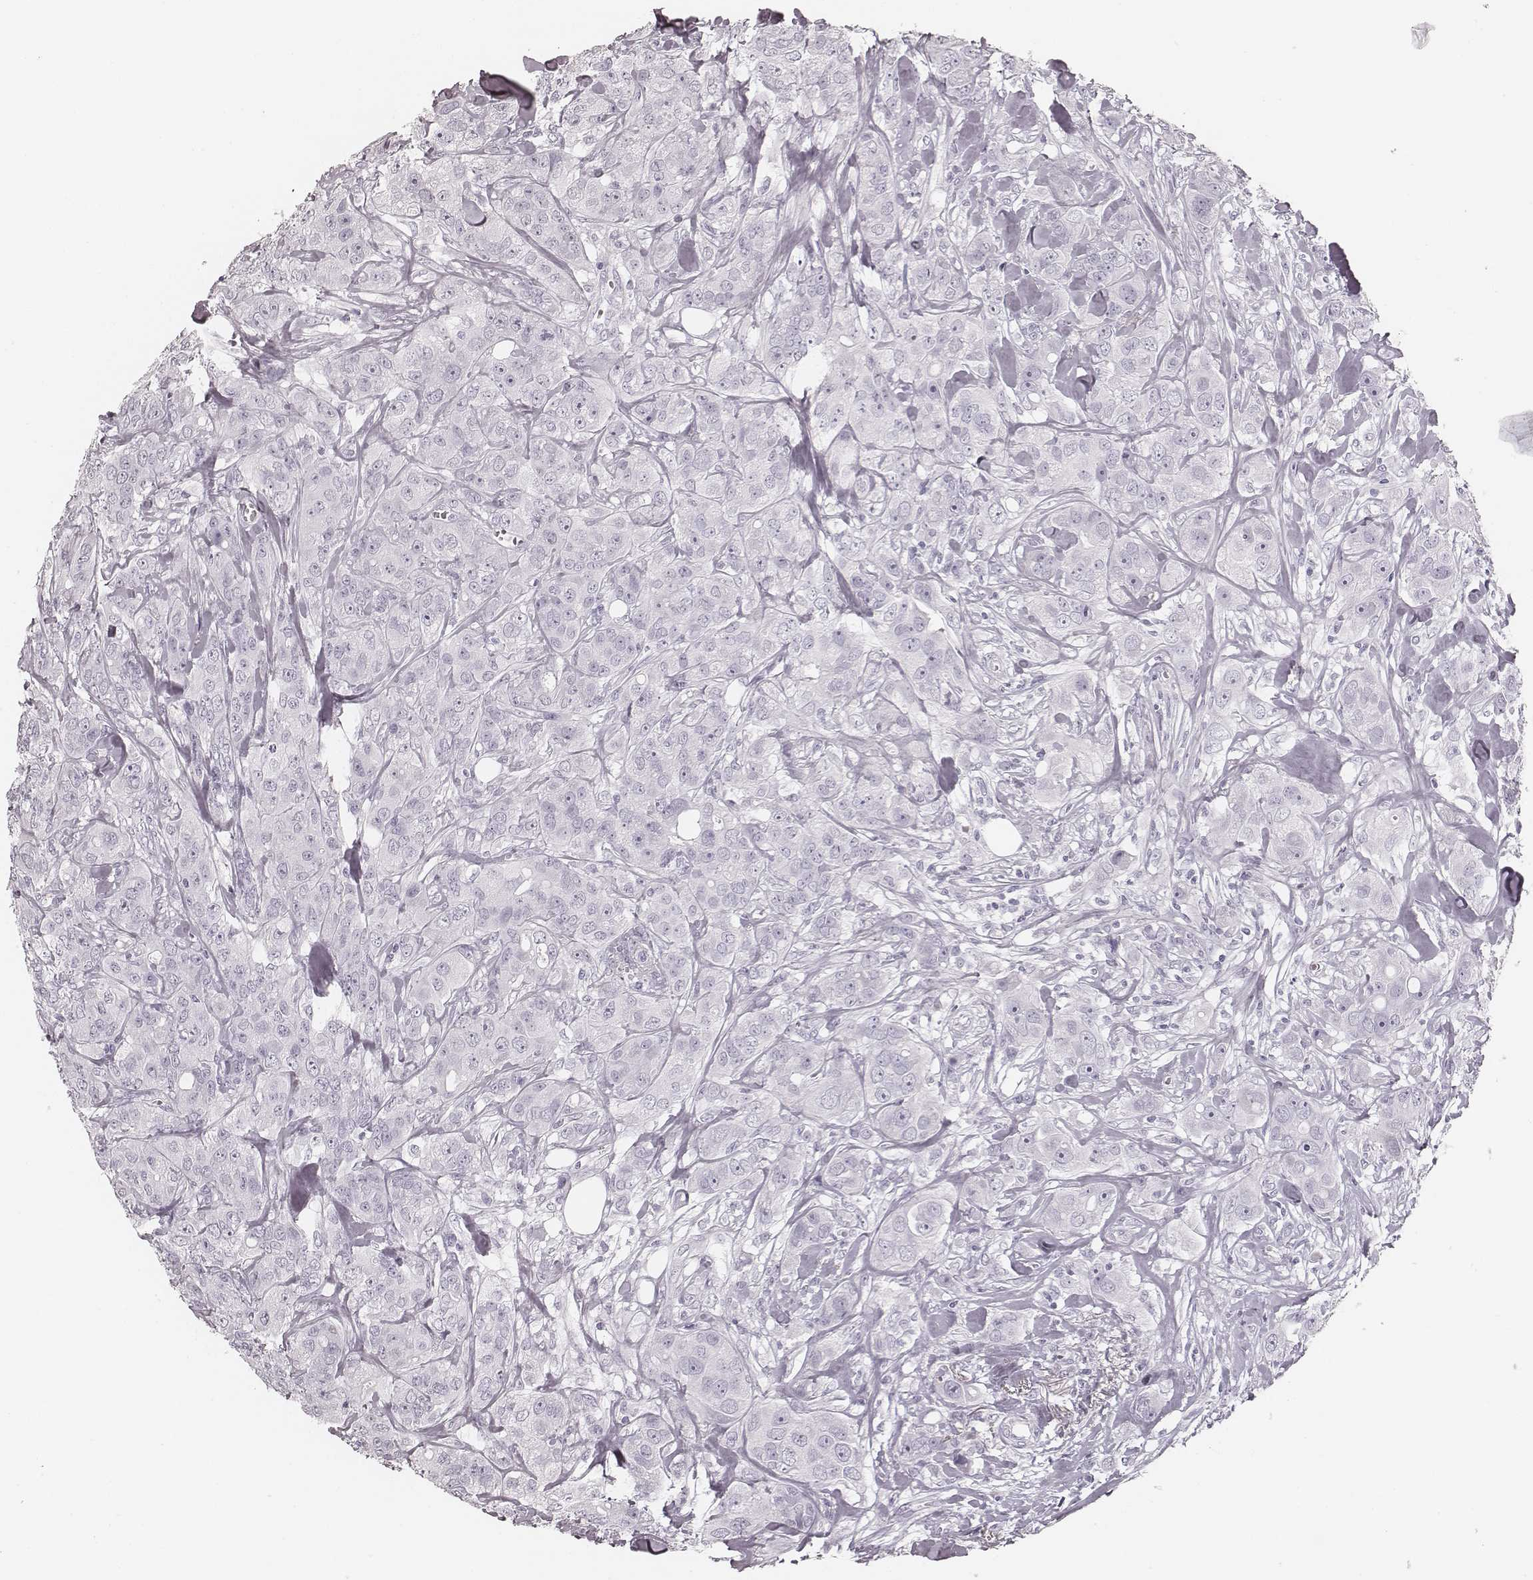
{"staining": {"intensity": "negative", "quantity": "none", "location": "none"}, "tissue": "breast cancer", "cell_type": "Tumor cells", "image_type": "cancer", "snomed": [{"axis": "morphology", "description": "Duct carcinoma"}, {"axis": "topography", "description": "Breast"}], "caption": "The image exhibits no significant positivity in tumor cells of breast cancer (intraductal carcinoma).", "gene": "MSX1", "patient": {"sex": "female", "age": 43}}